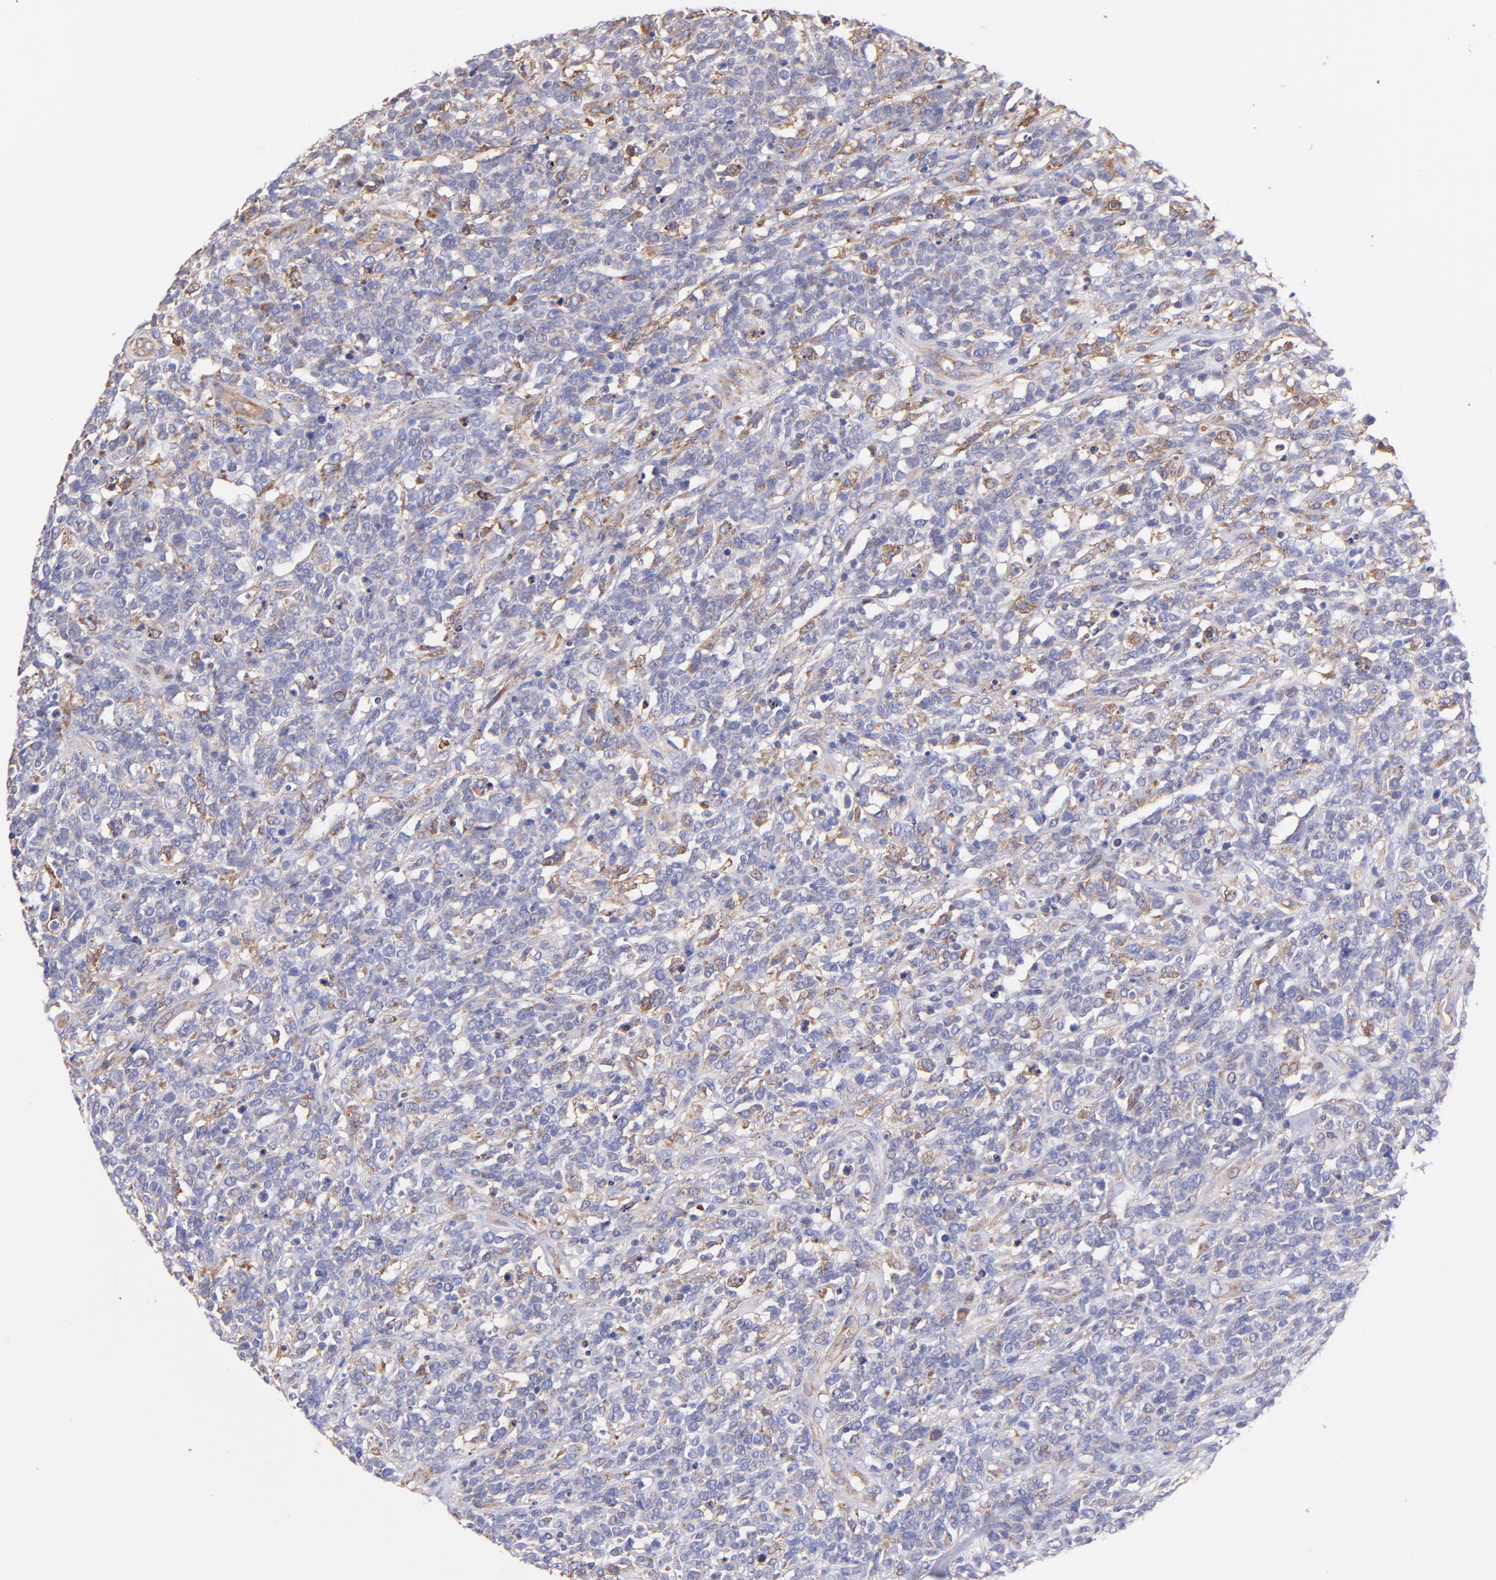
{"staining": {"intensity": "negative", "quantity": "none", "location": "none"}, "tissue": "lymphoma", "cell_type": "Tumor cells", "image_type": "cancer", "snomed": [{"axis": "morphology", "description": "Malignant lymphoma, non-Hodgkin's type, High grade"}, {"axis": "topography", "description": "Lymph node"}], "caption": "An immunohistochemistry (IHC) histopathology image of malignant lymphoma, non-Hodgkin's type (high-grade) is shown. There is no staining in tumor cells of malignant lymphoma, non-Hodgkin's type (high-grade). (Brightfield microscopy of DAB (3,3'-diaminobenzidine) immunohistochemistry (IHC) at high magnification).", "gene": "PREX1", "patient": {"sex": "female", "age": 73}}